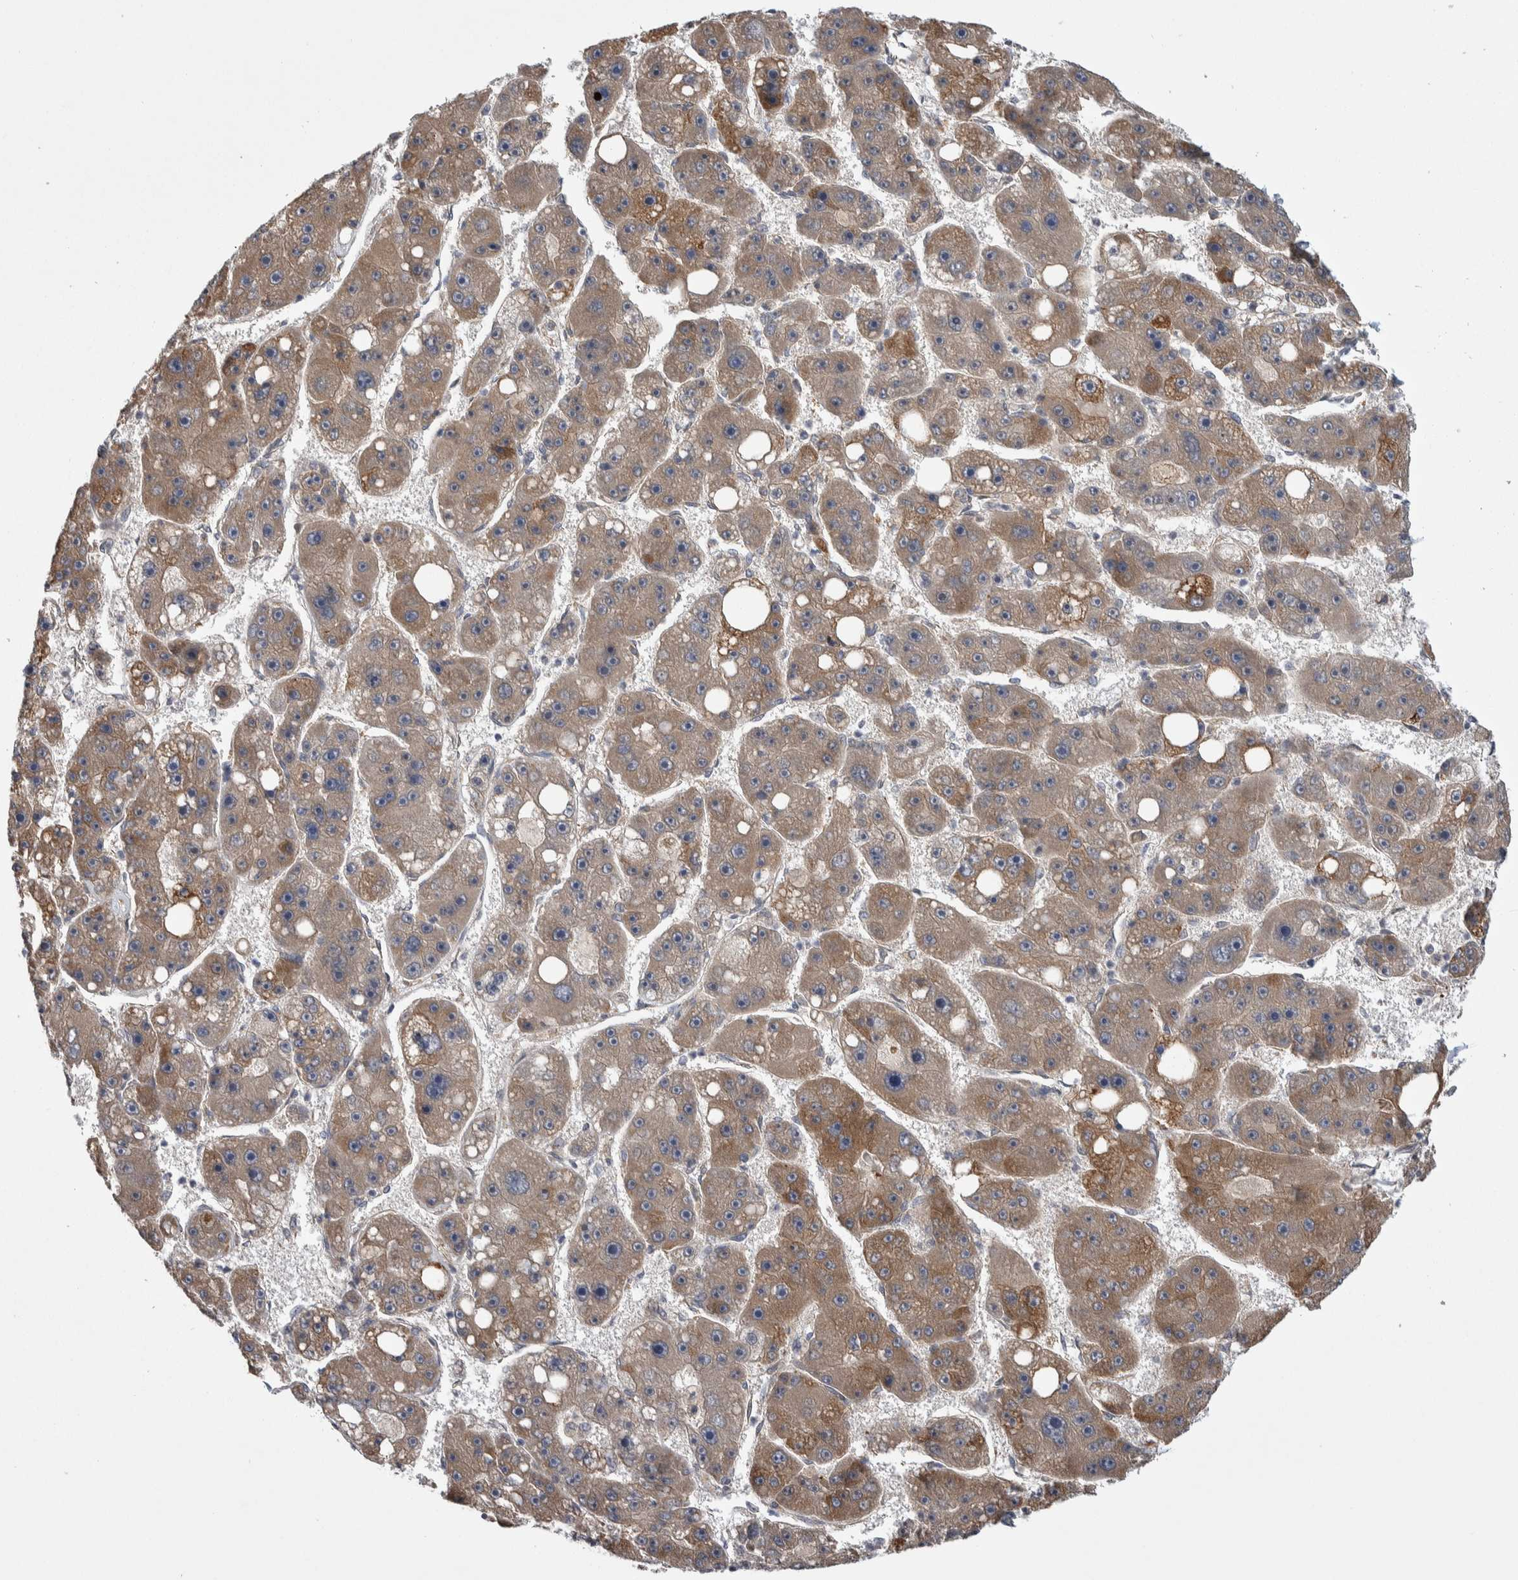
{"staining": {"intensity": "moderate", "quantity": "25%-75%", "location": "cytoplasmic/membranous"}, "tissue": "liver cancer", "cell_type": "Tumor cells", "image_type": "cancer", "snomed": [{"axis": "morphology", "description": "Carcinoma, Hepatocellular, NOS"}, {"axis": "topography", "description": "Liver"}], "caption": "Hepatocellular carcinoma (liver) was stained to show a protein in brown. There is medium levels of moderate cytoplasmic/membranous staining in approximately 25%-75% of tumor cells.", "gene": "IBTK", "patient": {"sex": "female", "age": 61}}